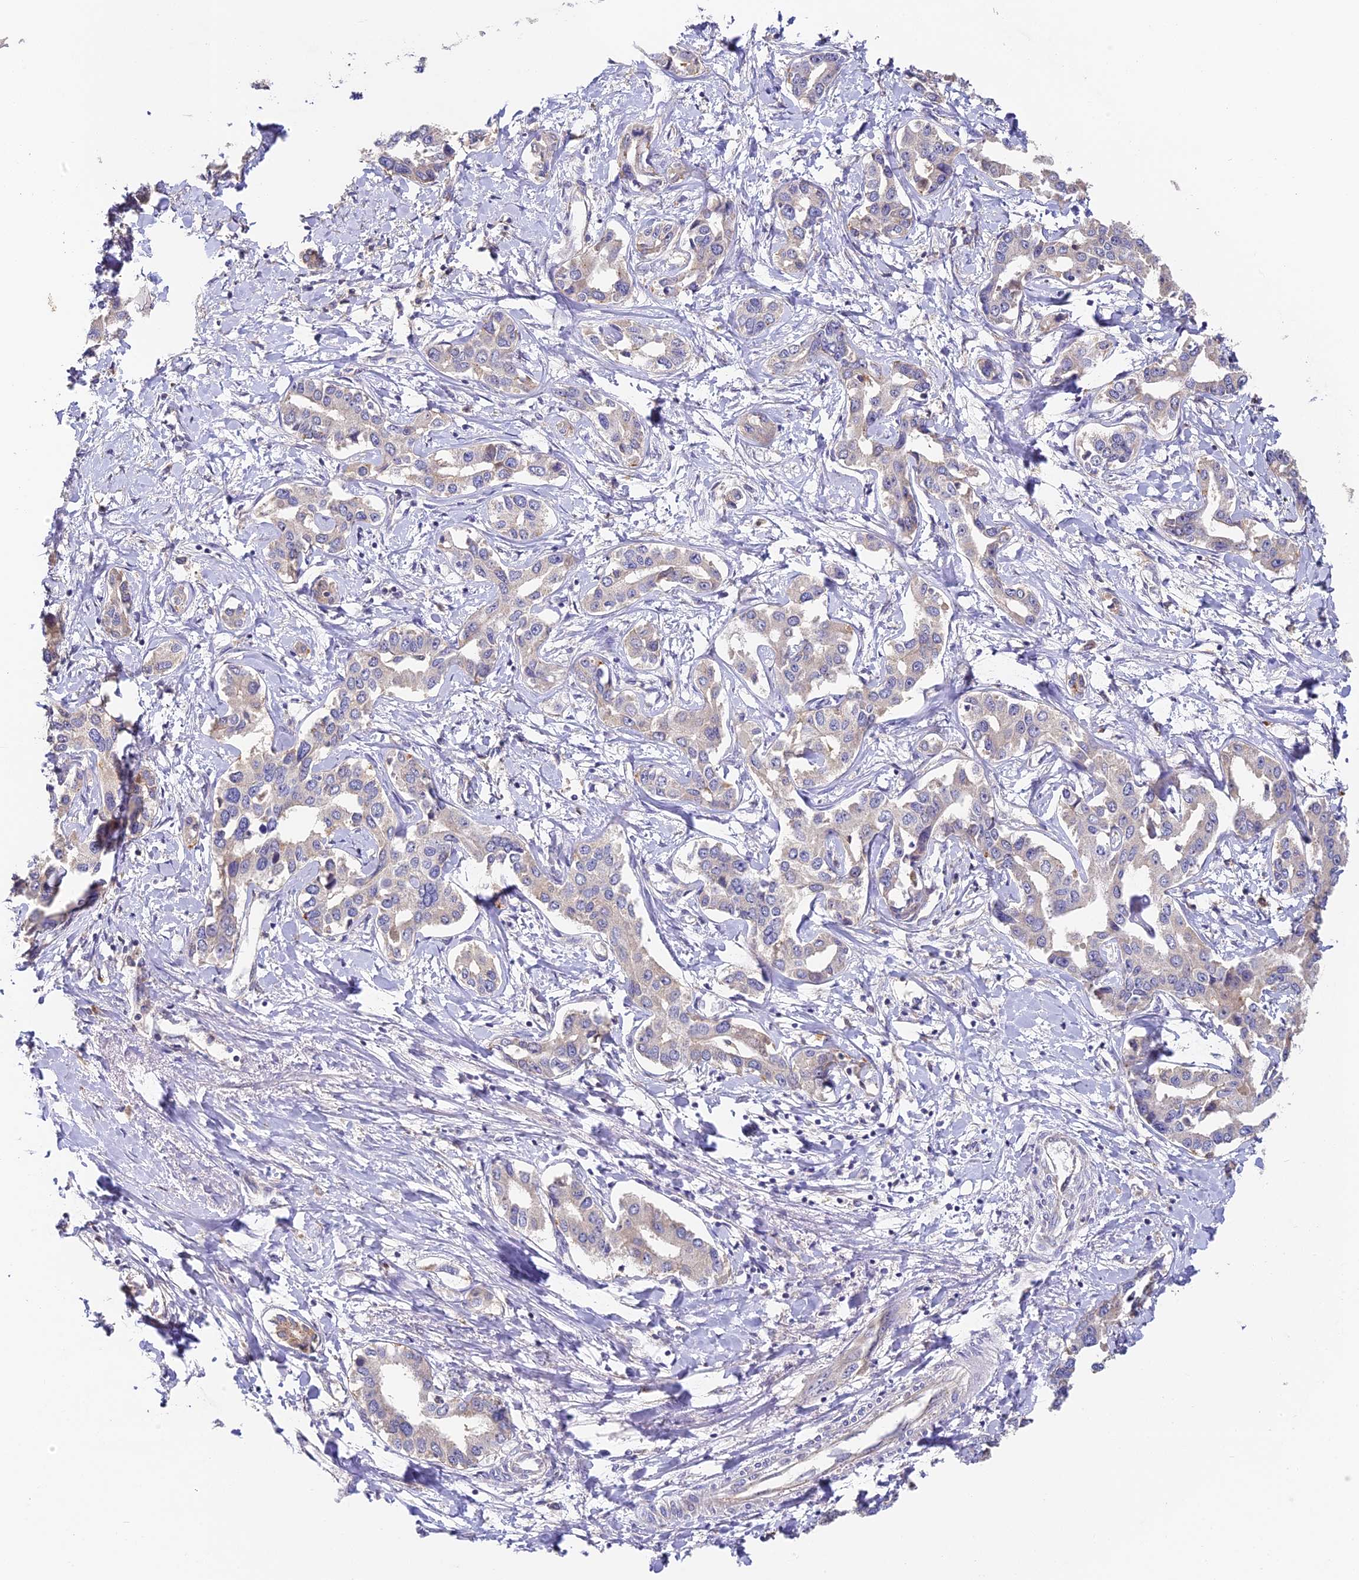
{"staining": {"intensity": "moderate", "quantity": "<25%", "location": "cytoplasmic/membranous"}, "tissue": "liver cancer", "cell_type": "Tumor cells", "image_type": "cancer", "snomed": [{"axis": "morphology", "description": "Cholangiocarcinoma"}, {"axis": "topography", "description": "Liver"}], "caption": "The immunohistochemical stain shows moderate cytoplasmic/membranous expression in tumor cells of cholangiocarcinoma (liver) tissue.", "gene": "YAE1", "patient": {"sex": "male", "age": 59}}